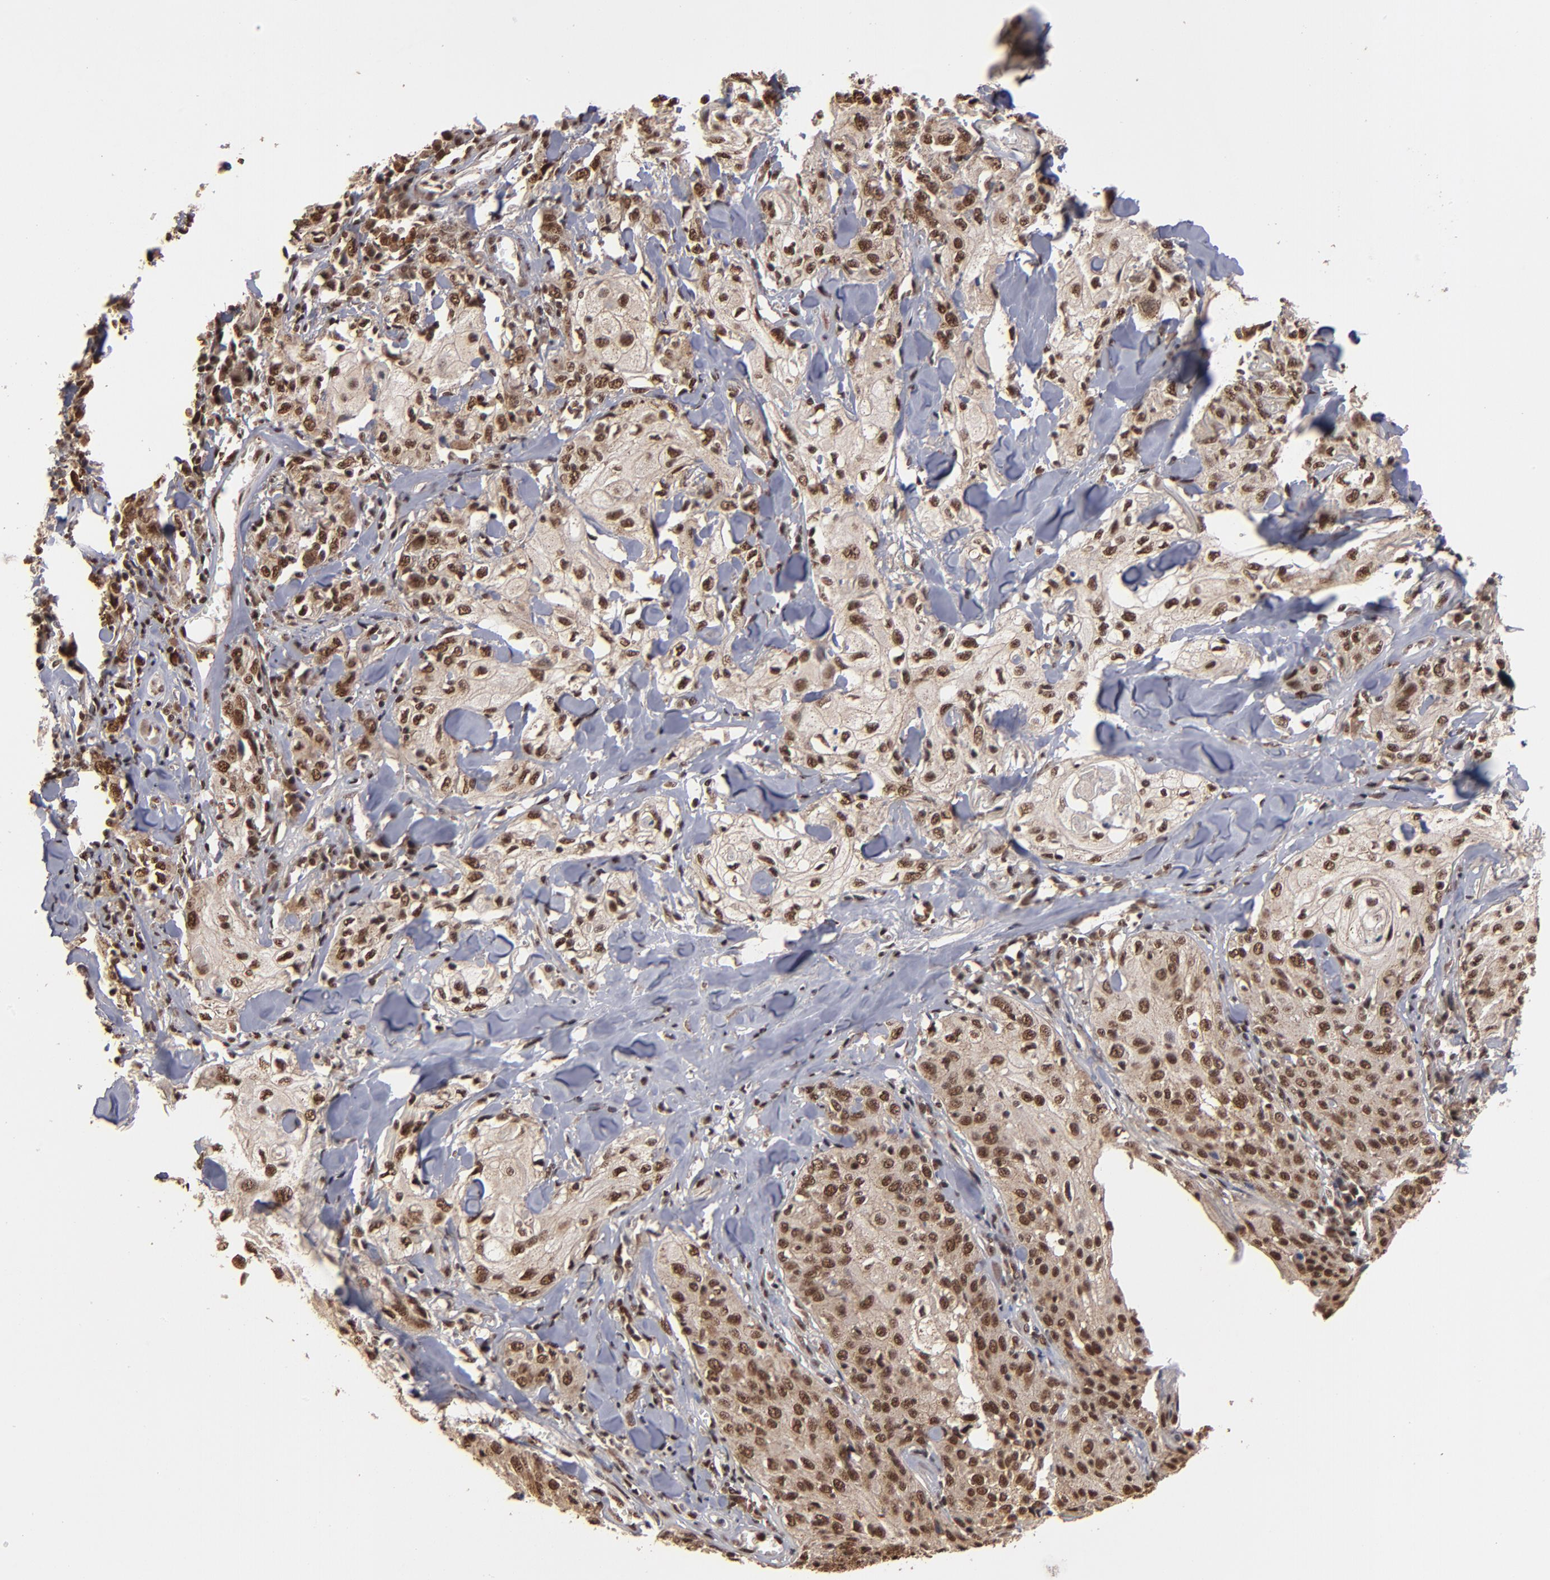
{"staining": {"intensity": "moderate", "quantity": ">75%", "location": "cytoplasmic/membranous,nuclear"}, "tissue": "skin cancer", "cell_type": "Tumor cells", "image_type": "cancer", "snomed": [{"axis": "morphology", "description": "Squamous cell carcinoma, NOS"}, {"axis": "topography", "description": "Skin"}], "caption": "Brown immunohistochemical staining in squamous cell carcinoma (skin) shows moderate cytoplasmic/membranous and nuclear expression in about >75% of tumor cells.", "gene": "SNW1", "patient": {"sex": "male", "age": 65}}